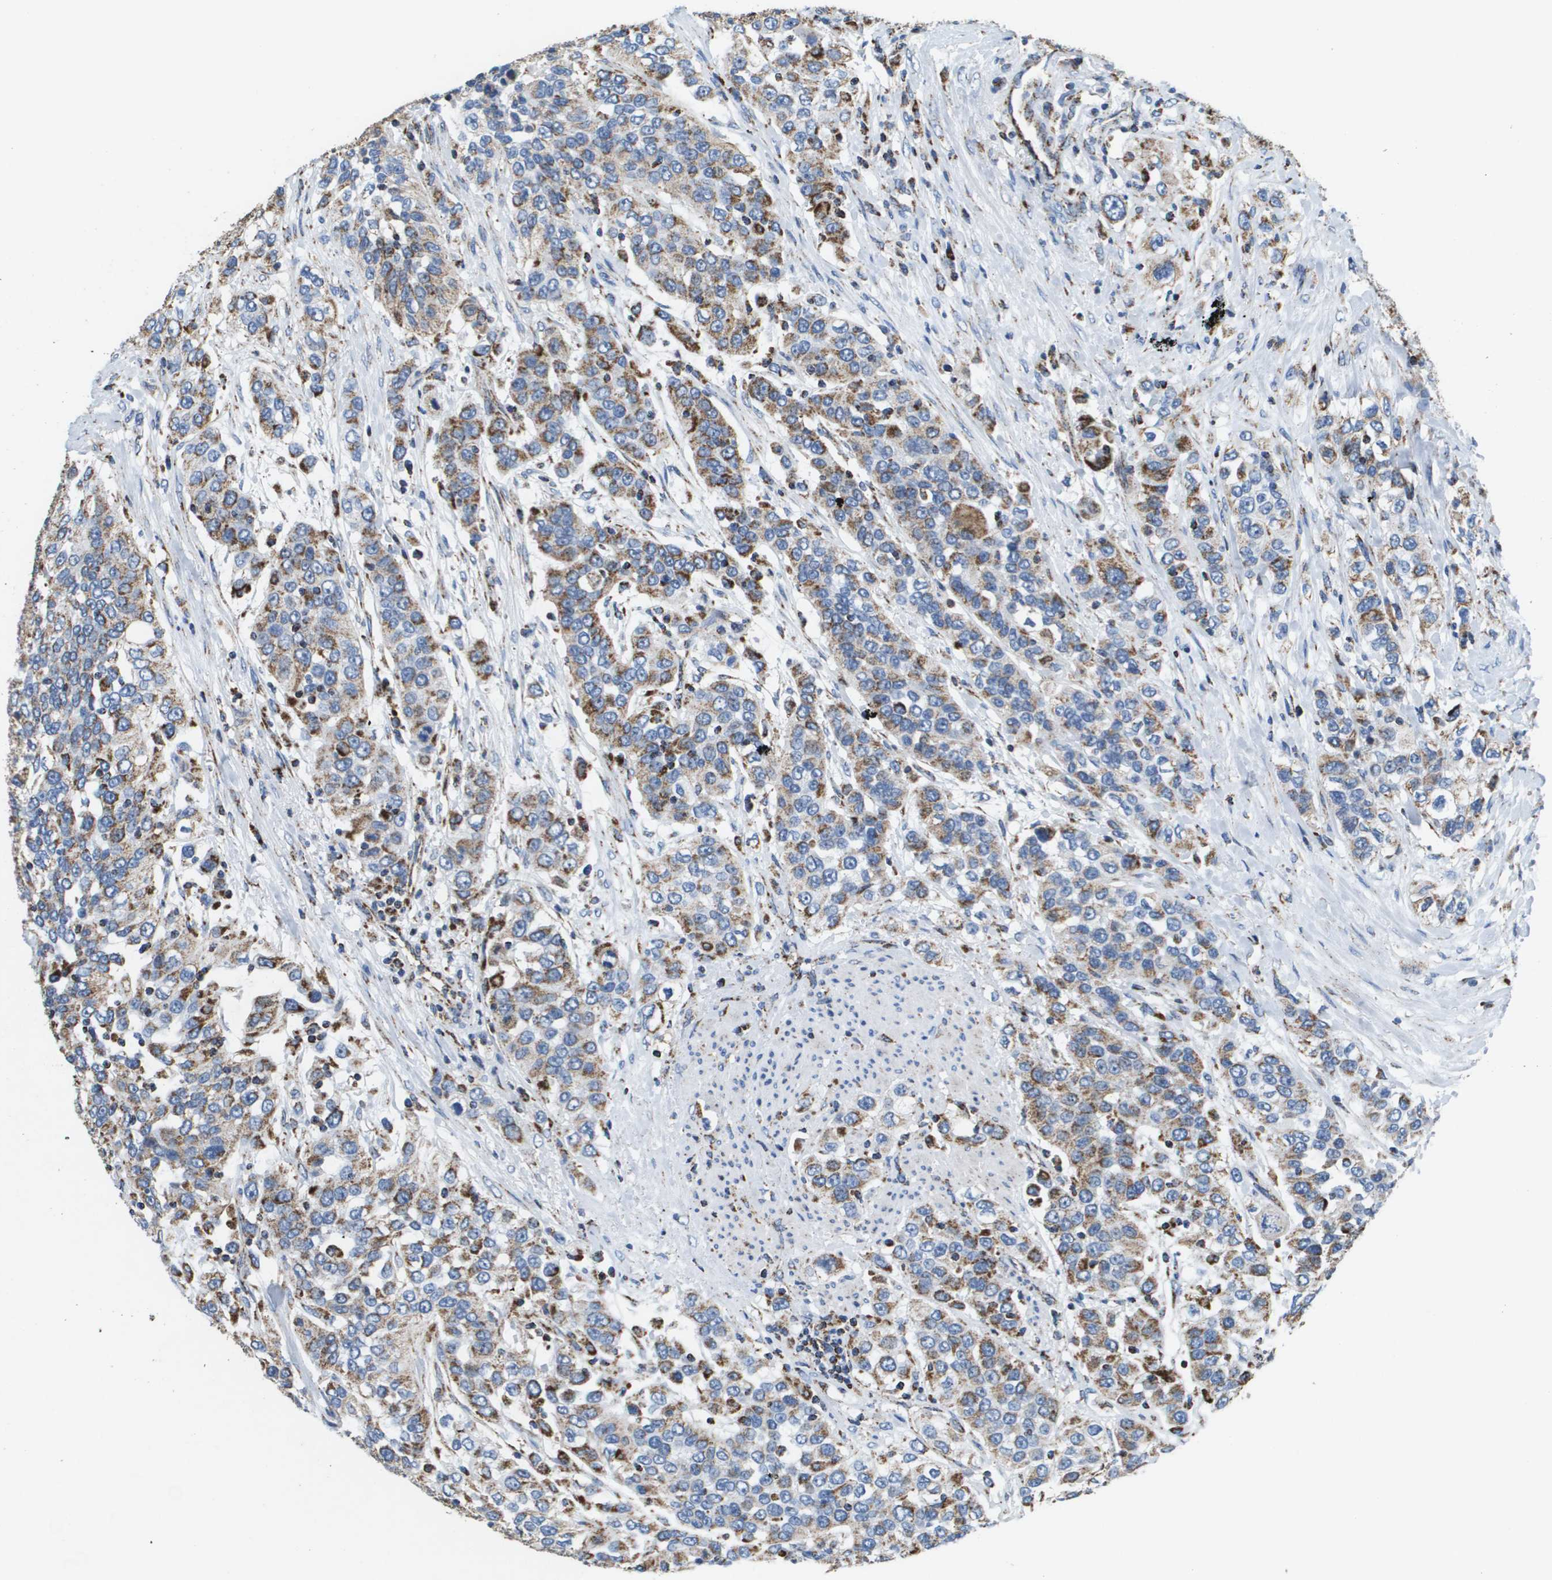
{"staining": {"intensity": "moderate", "quantity": ">75%", "location": "cytoplasmic/membranous"}, "tissue": "urothelial cancer", "cell_type": "Tumor cells", "image_type": "cancer", "snomed": [{"axis": "morphology", "description": "Urothelial carcinoma, High grade"}, {"axis": "topography", "description": "Urinary bladder"}], "caption": "A brown stain labels moderate cytoplasmic/membranous positivity of a protein in human high-grade urothelial carcinoma tumor cells.", "gene": "ATP5F1B", "patient": {"sex": "female", "age": 80}}